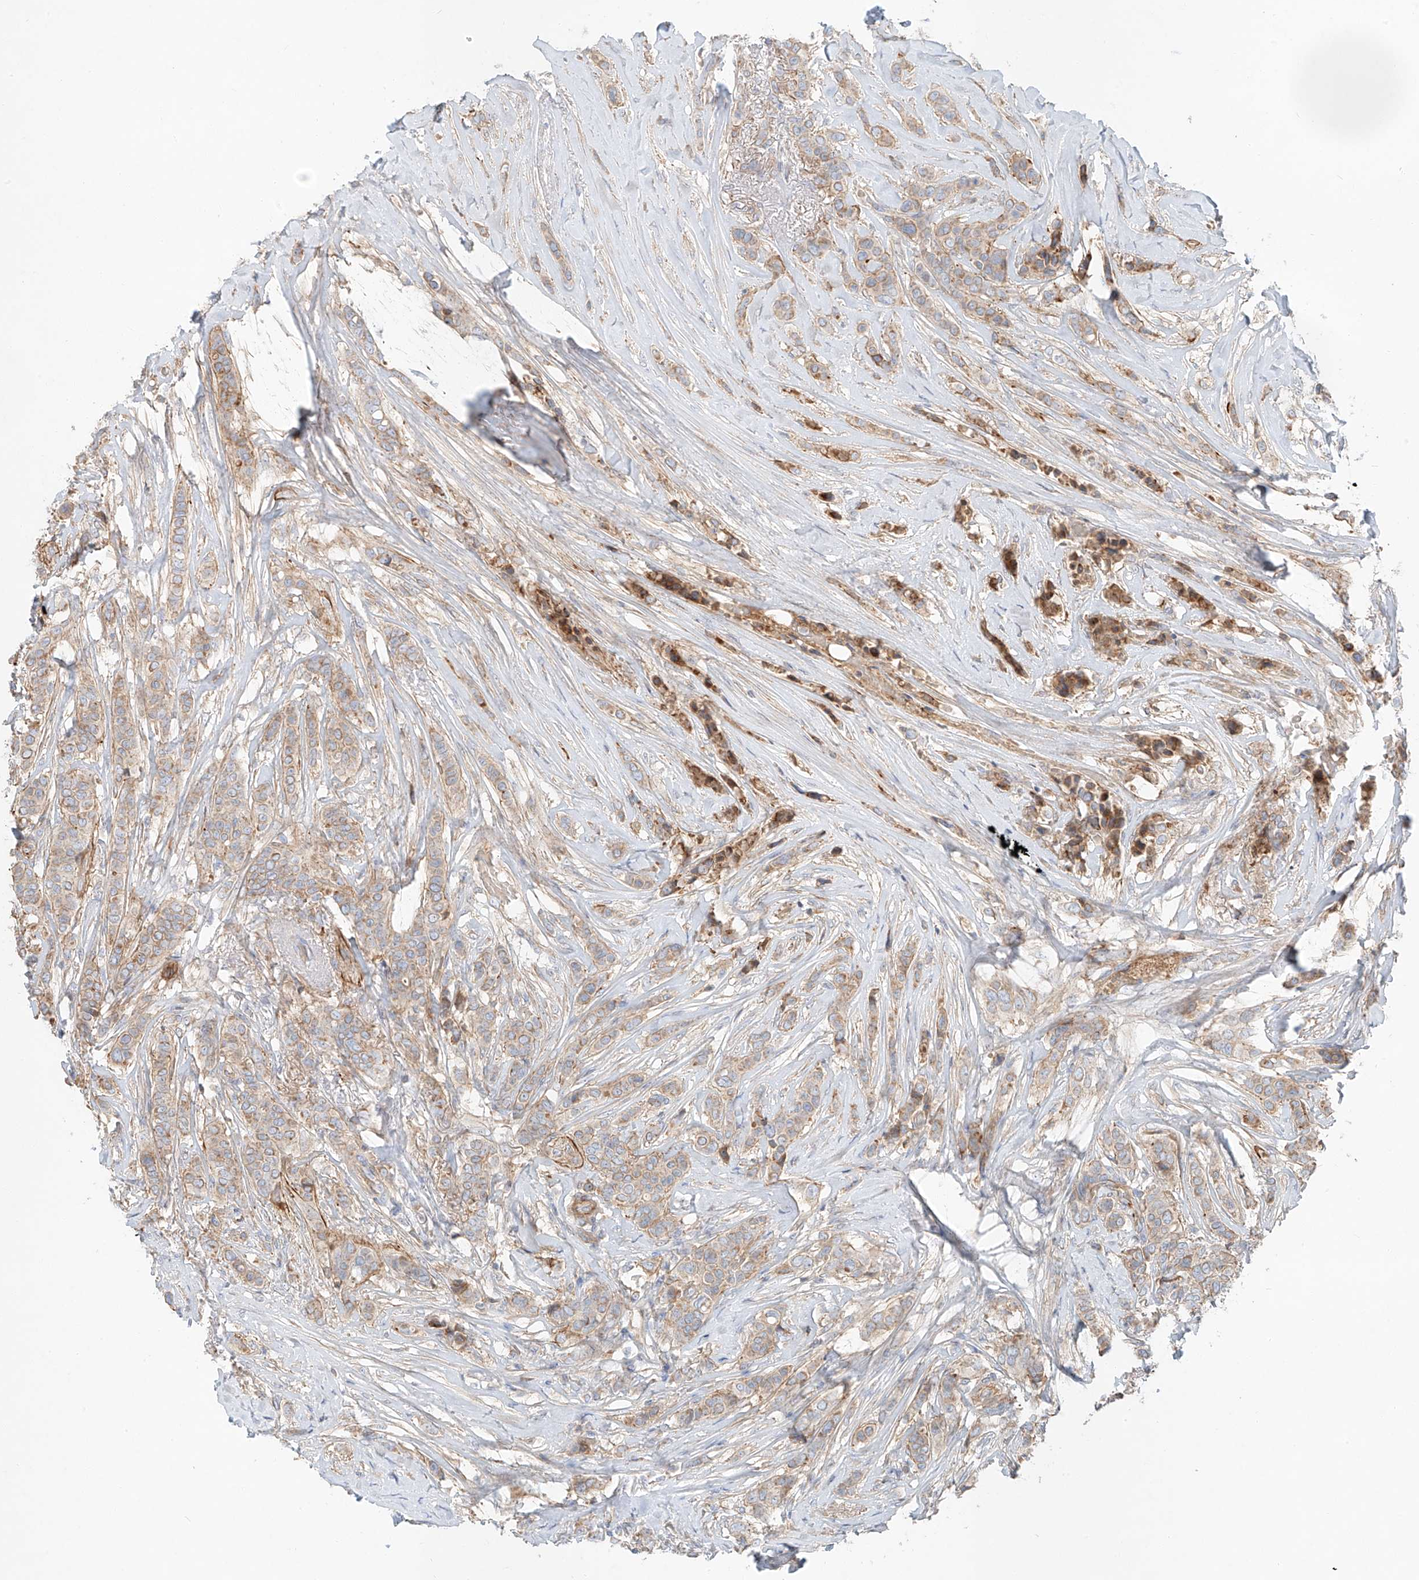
{"staining": {"intensity": "weak", "quantity": "25%-75%", "location": "cytoplasmic/membranous"}, "tissue": "breast cancer", "cell_type": "Tumor cells", "image_type": "cancer", "snomed": [{"axis": "morphology", "description": "Lobular carcinoma"}, {"axis": "topography", "description": "Breast"}], "caption": "Immunohistochemistry (IHC) image of breast cancer stained for a protein (brown), which shows low levels of weak cytoplasmic/membranous positivity in about 25%-75% of tumor cells.", "gene": "AJM1", "patient": {"sex": "female", "age": 51}}